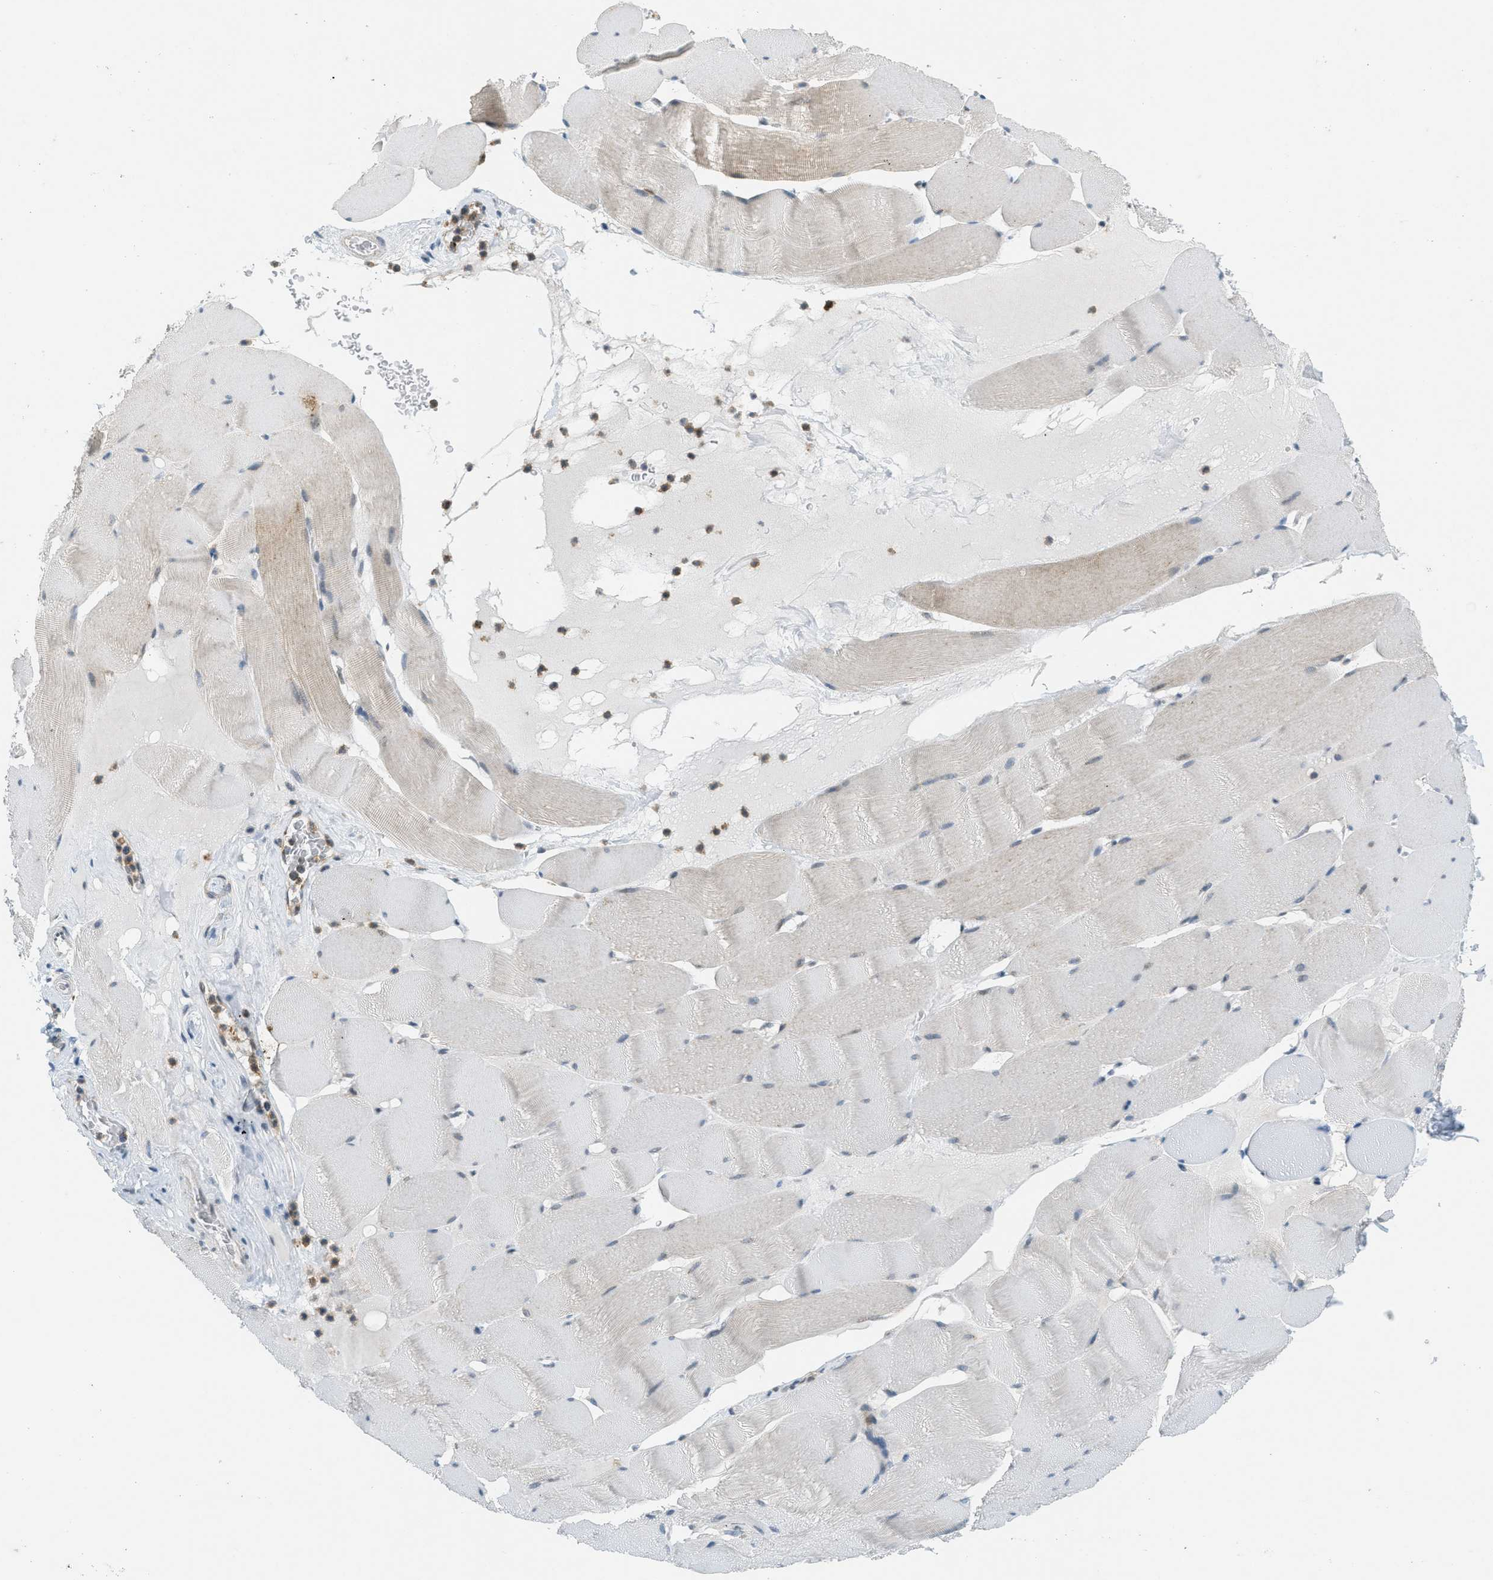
{"staining": {"intensity": "weak", "quantity": "<25%", "location": "cytoplasmic/membranous"}, "tissue": "skeletal muscle", "cell_type": "Myocytes", "image_type": "normal", "snomed": [{"axis": "morphology", "description": "Normal tissue, NOS"}, {"axis": "topography", "description": "Skeletal muscle"}], "caption": "The IHC photomicrograph has no significant positivity in myocytes of skeletal muscle. (DAB immunohistochemistry (IHC), high magnification).", "gene": "FYN", "patient": {"sex": "male", "age": 62}}